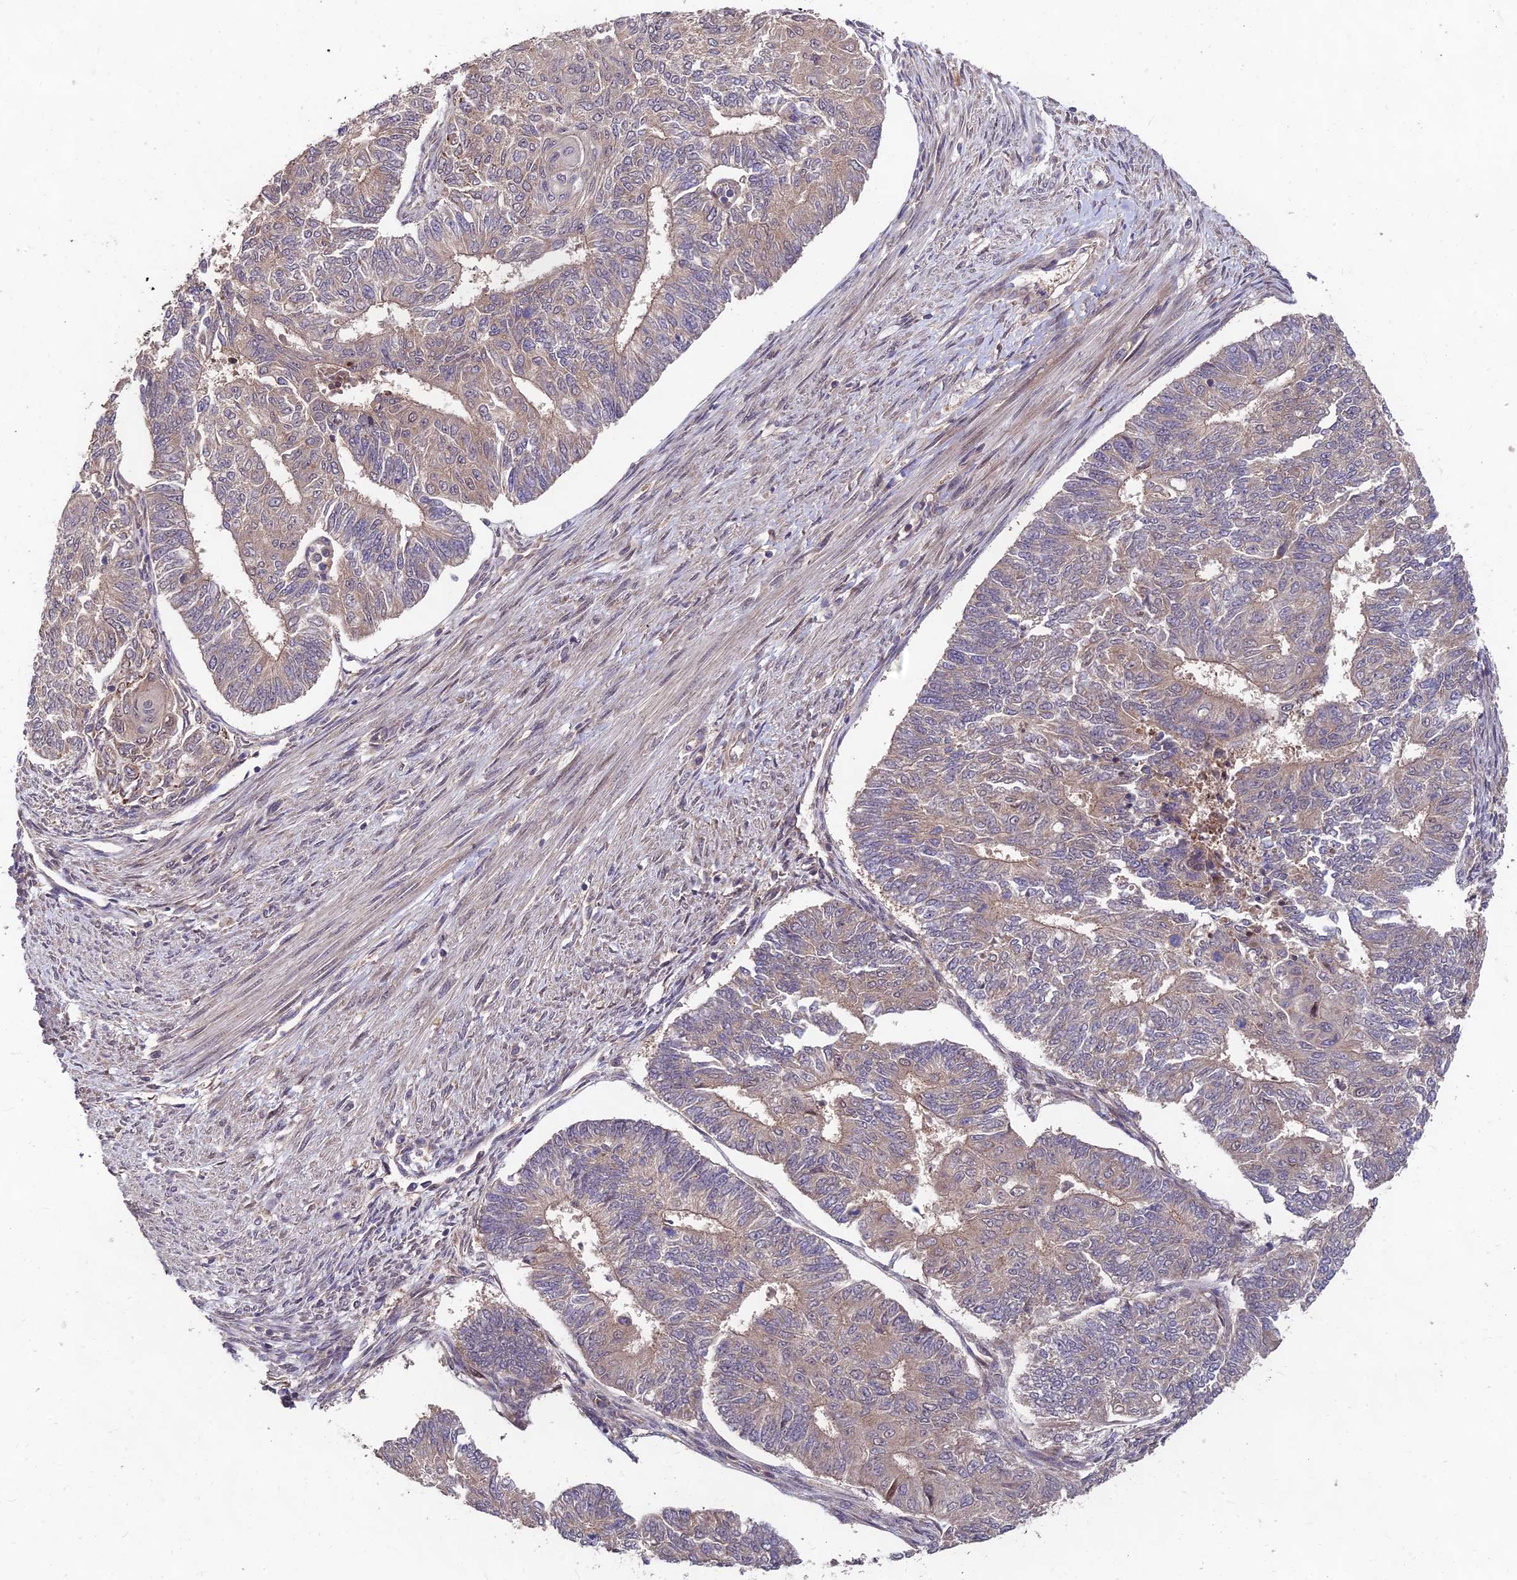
{"staining": {"intensity": "weak", "quantity": "25%-75%", "location": "cytoplasmic/membranous"}, "tissue": "endometrial cancer", "cell_type": "Tumor cells", "image_type": "cancer", "snomed": [{"axis": "morphology", "description": "Adenocarcinoma, NOS"}, {"axis": "topography", "description": "Endometrium"}], "caption": "Endometrial cancer stained with IHC exhibits weak cytoplasmic/membranous staining in about 25%-75% of tumor cells.", "gene": "MKKS", "patient": {"sex": "female", "age": 32}}